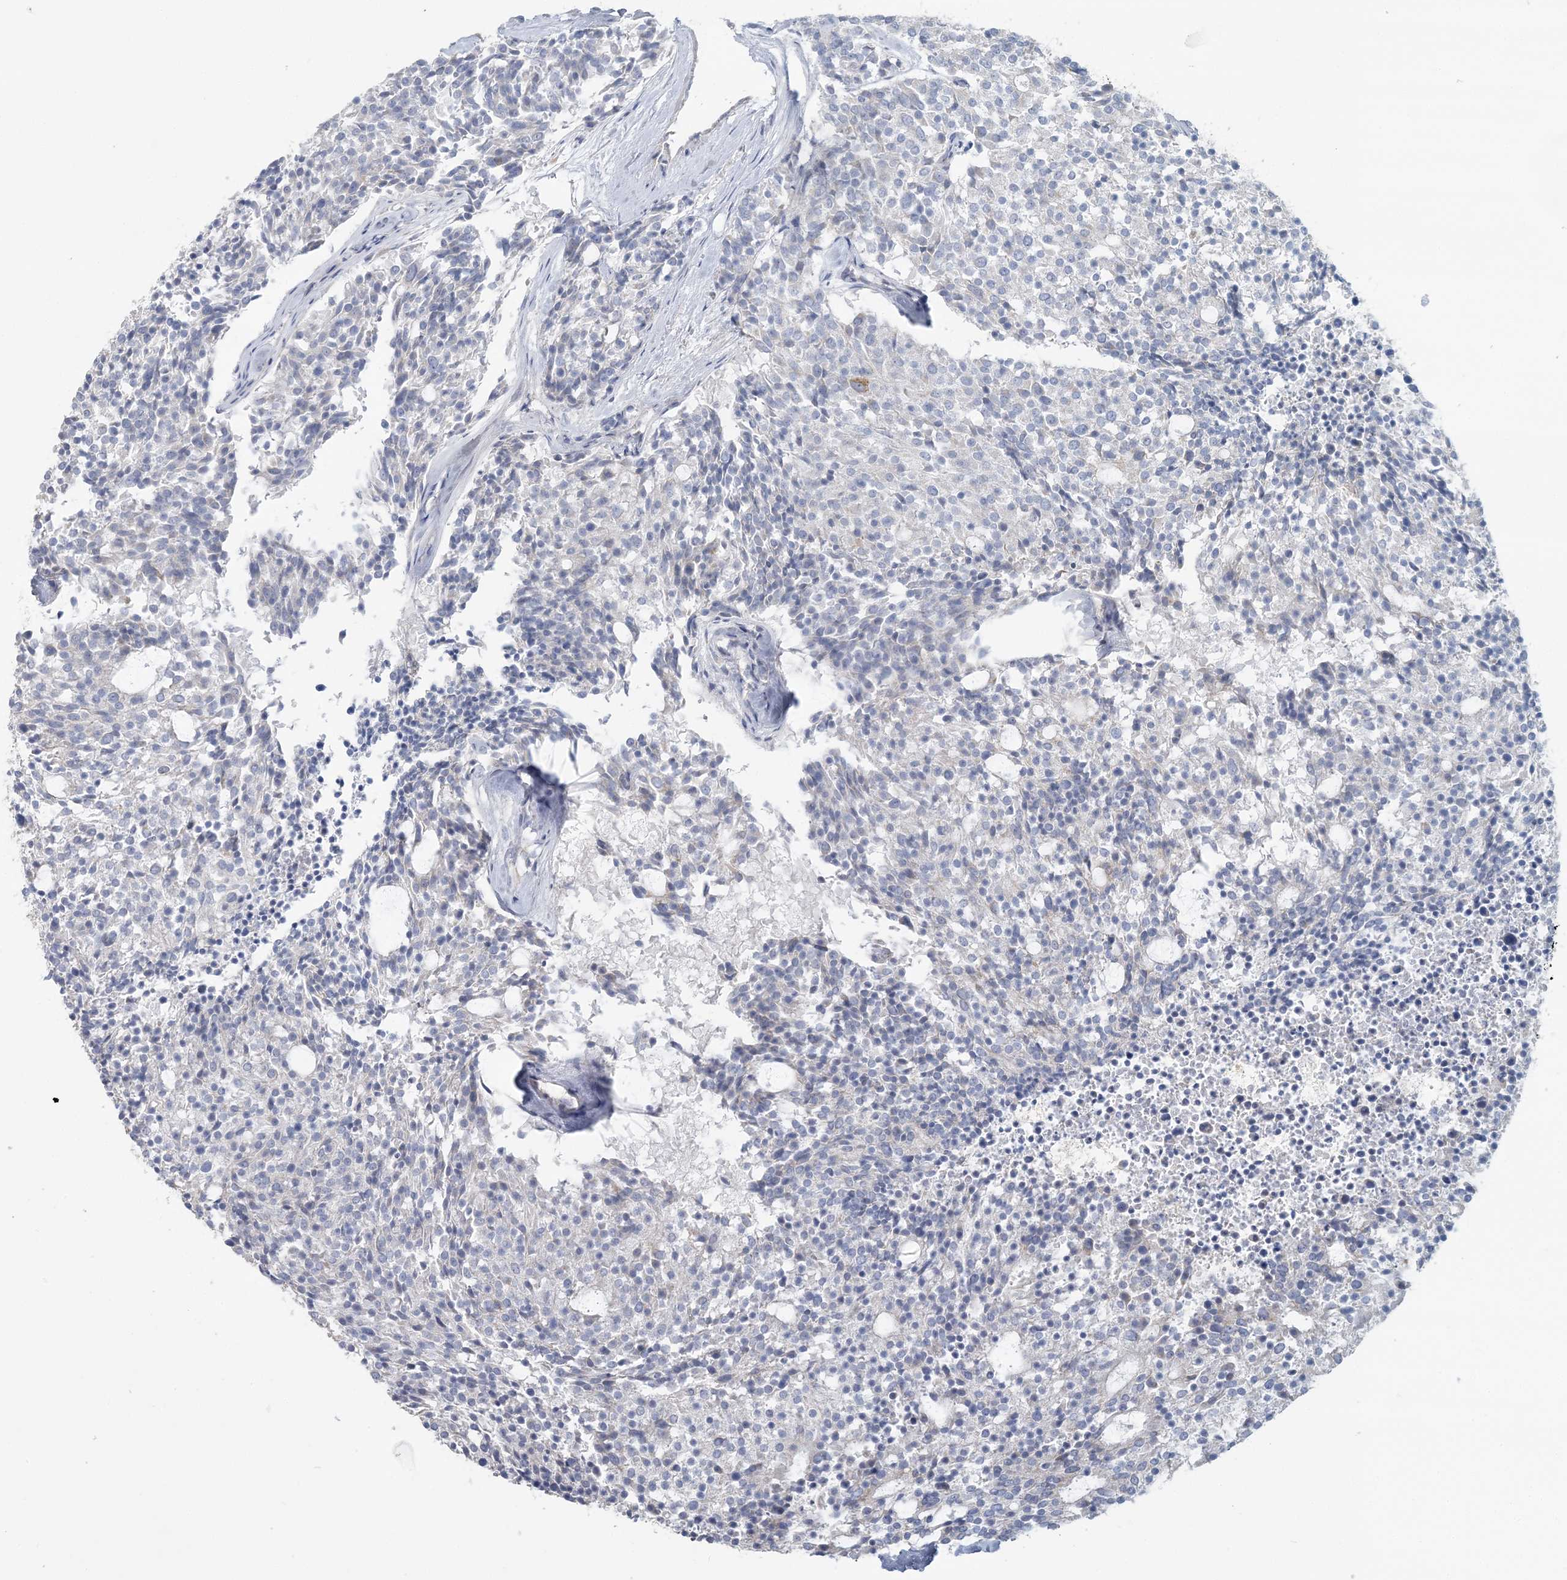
{"staining": {"intensity": "negative", "quantity": "none", "location": "none"}, "tissue": "carcinoid", "cell_type": "Tumor cells", "image_type": "cancer", "snomed": [{"axis": "morphology", "description": "Carcinoid, malignant, NOS"}, {"axis": "topography", "description": "Pancreas"}], "caption": "DAB (3,3'-diaminobenzidine) immunohistochemical staining of carcinoid demonstrates no significant positivity in tumor cells.", "gene": "CMBL", "patient": {"sex": "female", "age": 54}}